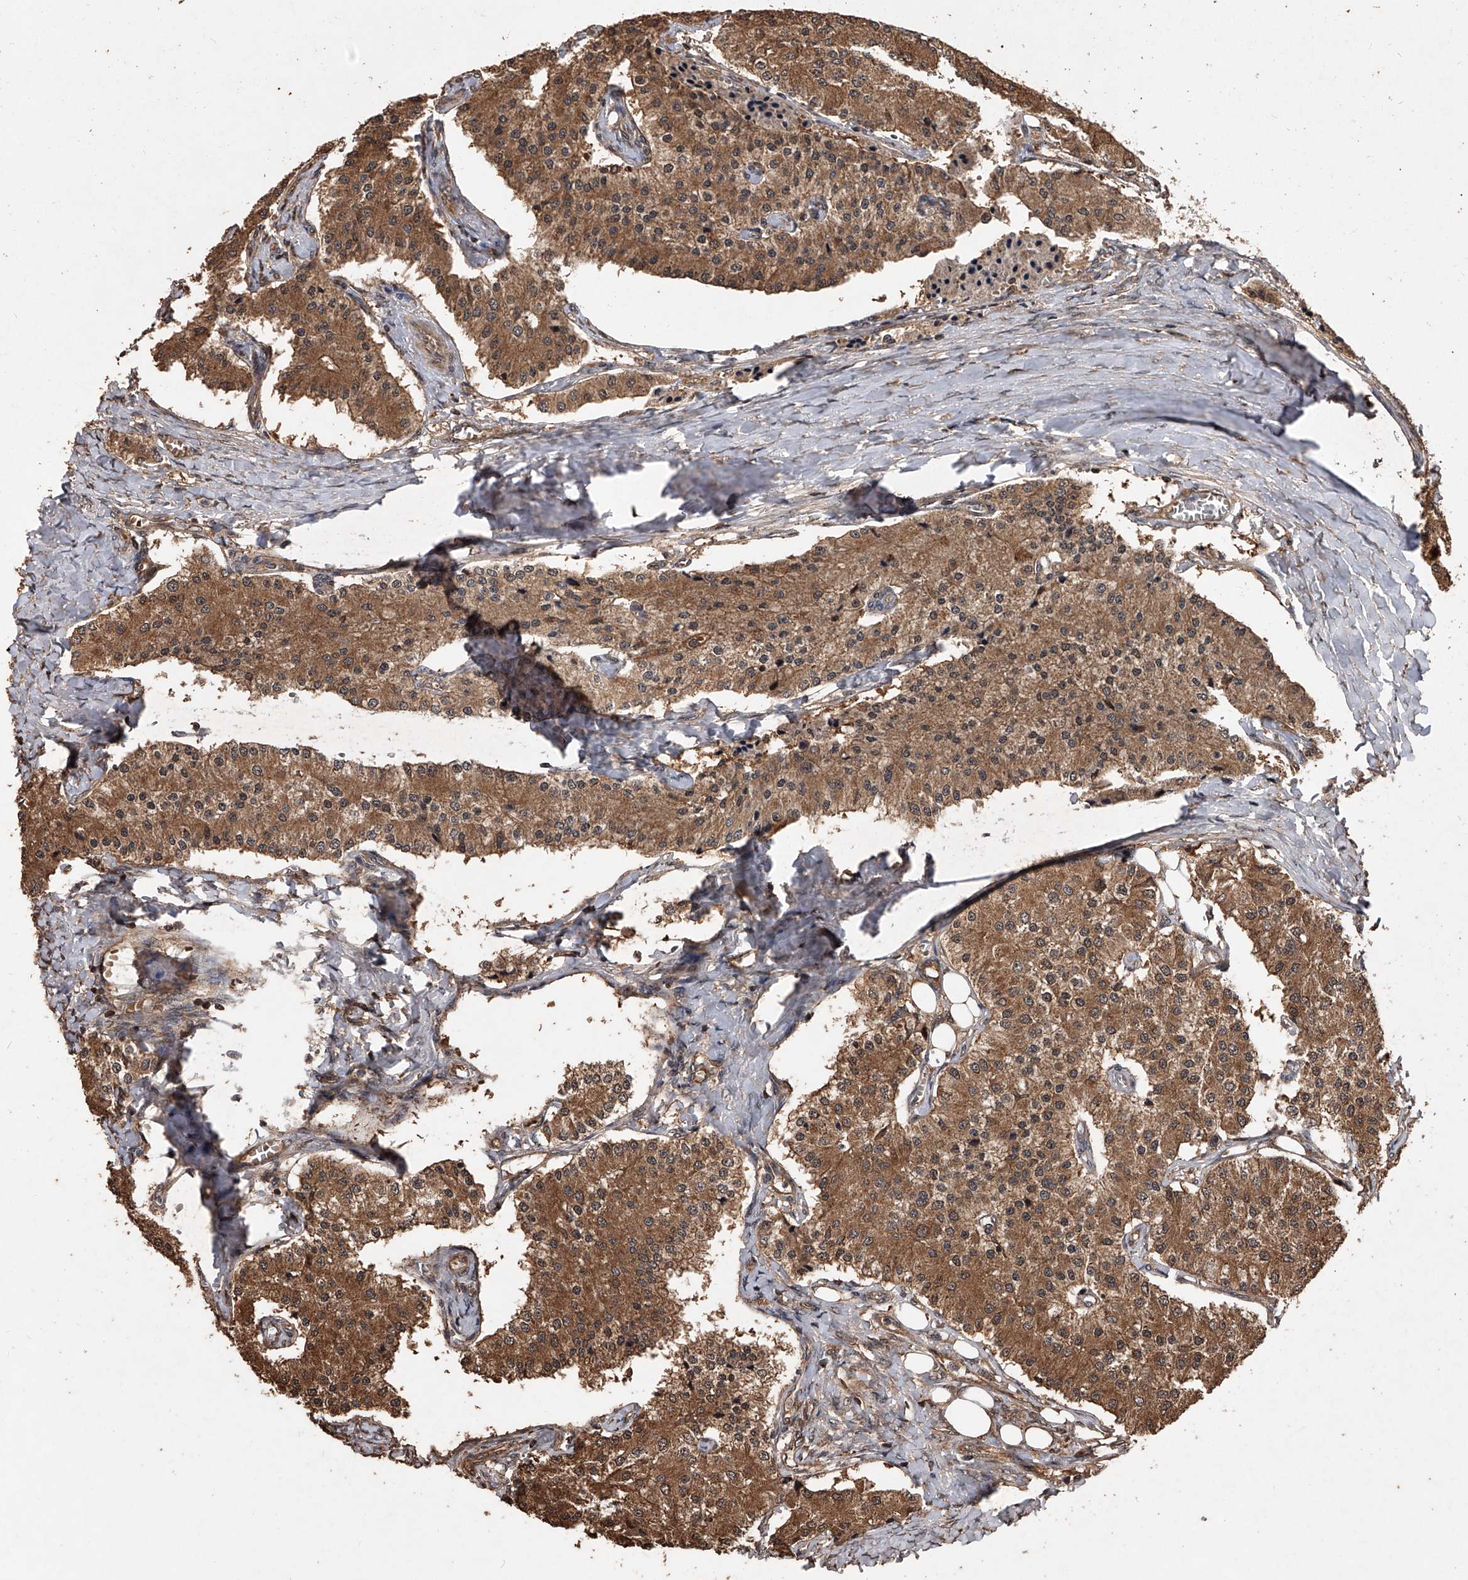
{"staining": {"intensity": "moderate", "quantity": ">75%", "location": "cytoplasmic/membranous"}, "tissue": "carcinoid", "cell_type": "Tumor cells", "image_type": "cancer", "snomed": [{"axis": "morphology", "description": "Carcinoid, malignant, NOS"}, {"axis": "topography", "description": "Colon"}], "caption": "Carcinoid was stained to show a protein in brown. There is medium levels of moderate cytoplasmic/membranous staining in about >75% of tumor cells. Nuclei are stained in blue.", "gene": "LTV1", "patient": {"sex": "female", "age": 52}}